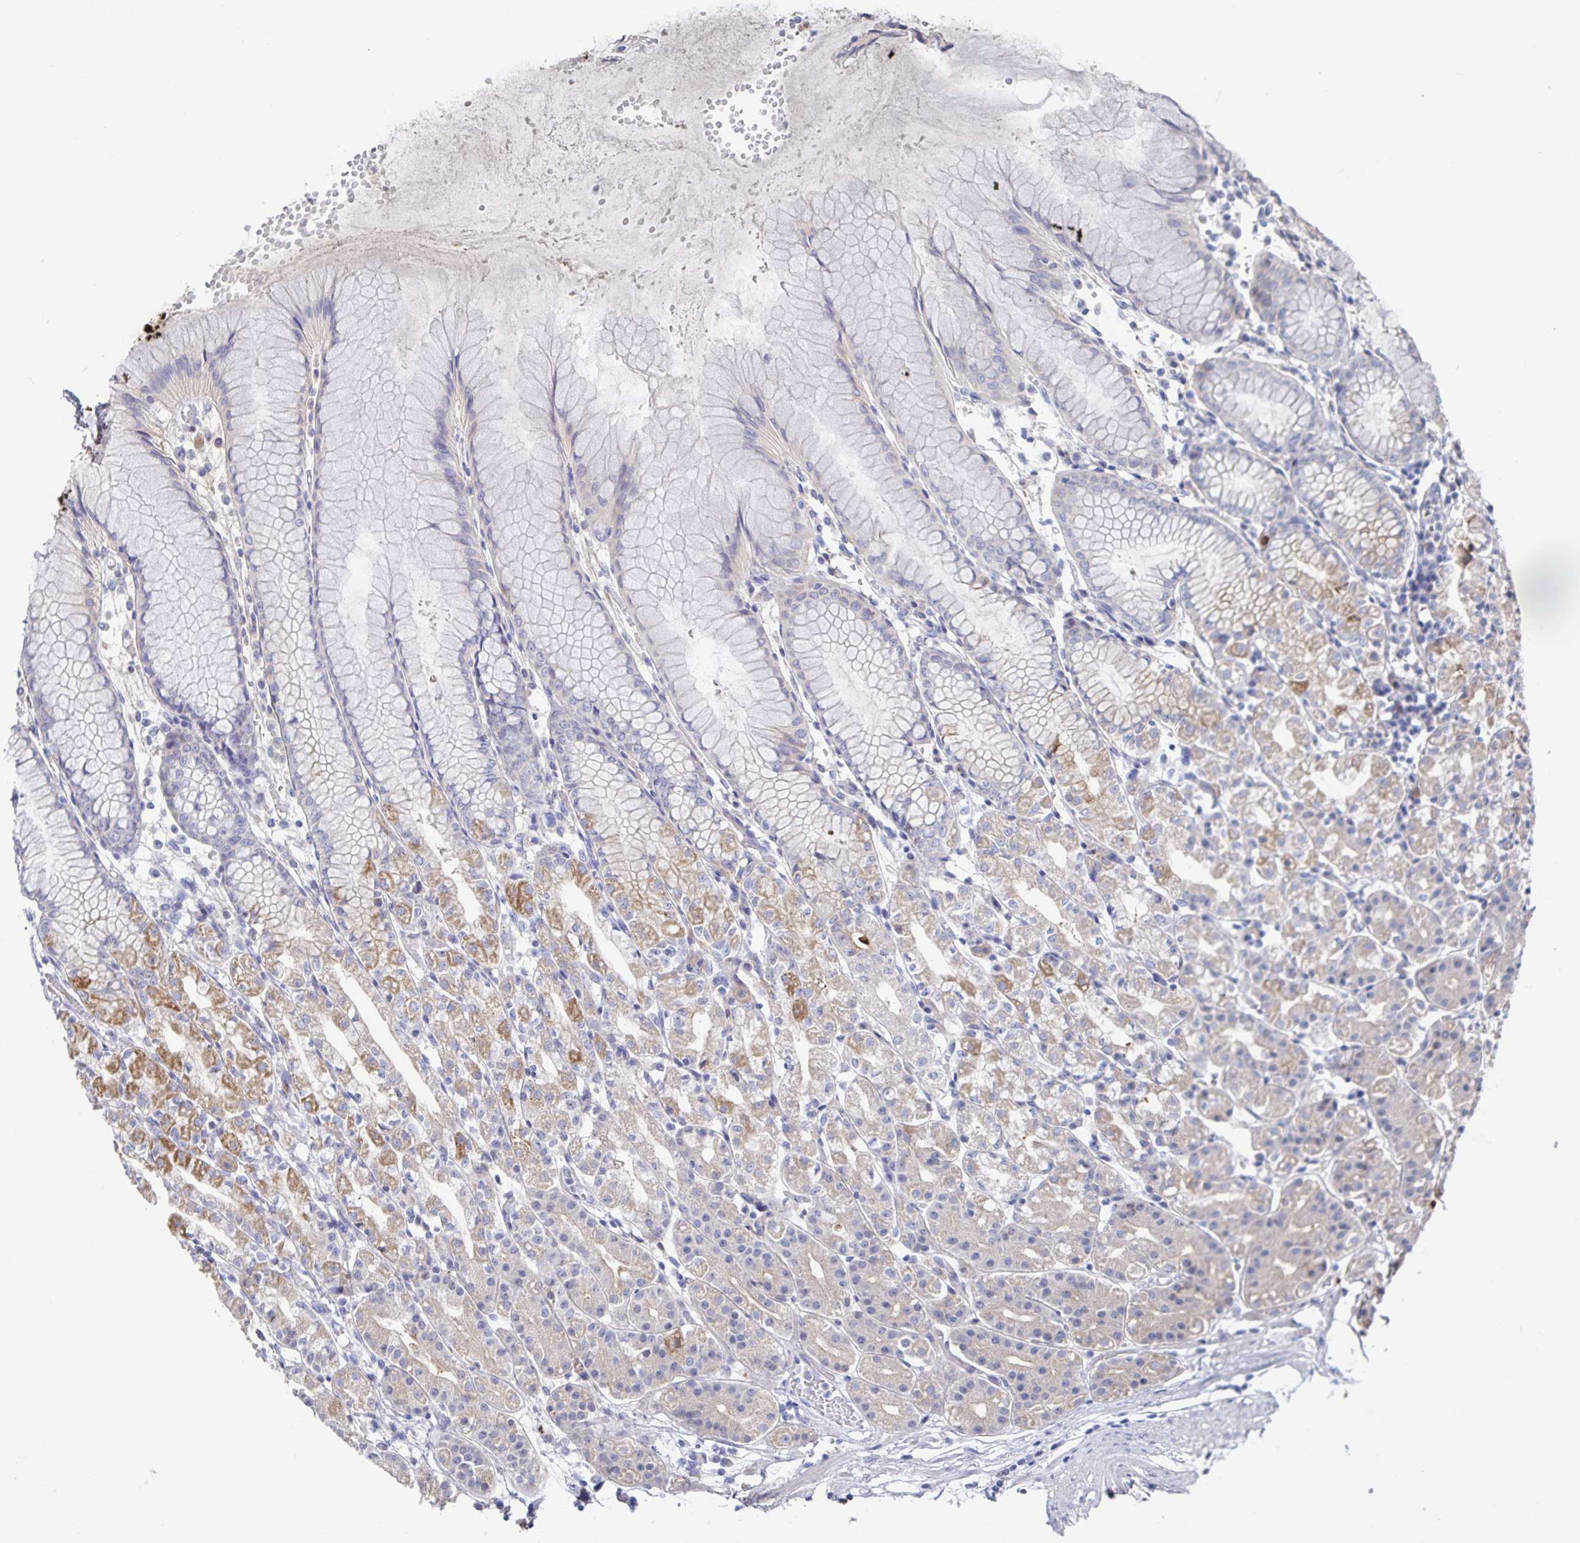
{"staining": {"intensity": "strong", "quantity": "25%-75%", "location": "cytoplasmic/membranous"}, "tissue": "stomach", "cell_type": "Glandular cells", "image_type": "normal", "snomed": [{"axis": "morphology", "description": "Normal tissue, NOS"}, {"axis": "topography", "description": "Stomach"}], "caption": "Immunohistochemistry (IHC) photomicrograph of normal human stomach stained for a protein (brown), which reveals high levels of strong cytoplasmic/membranous positivity in approximately 25%-75% of glandular cells.", "gene": "GPR148", "patient": {"sex": "female", "age": 57}}